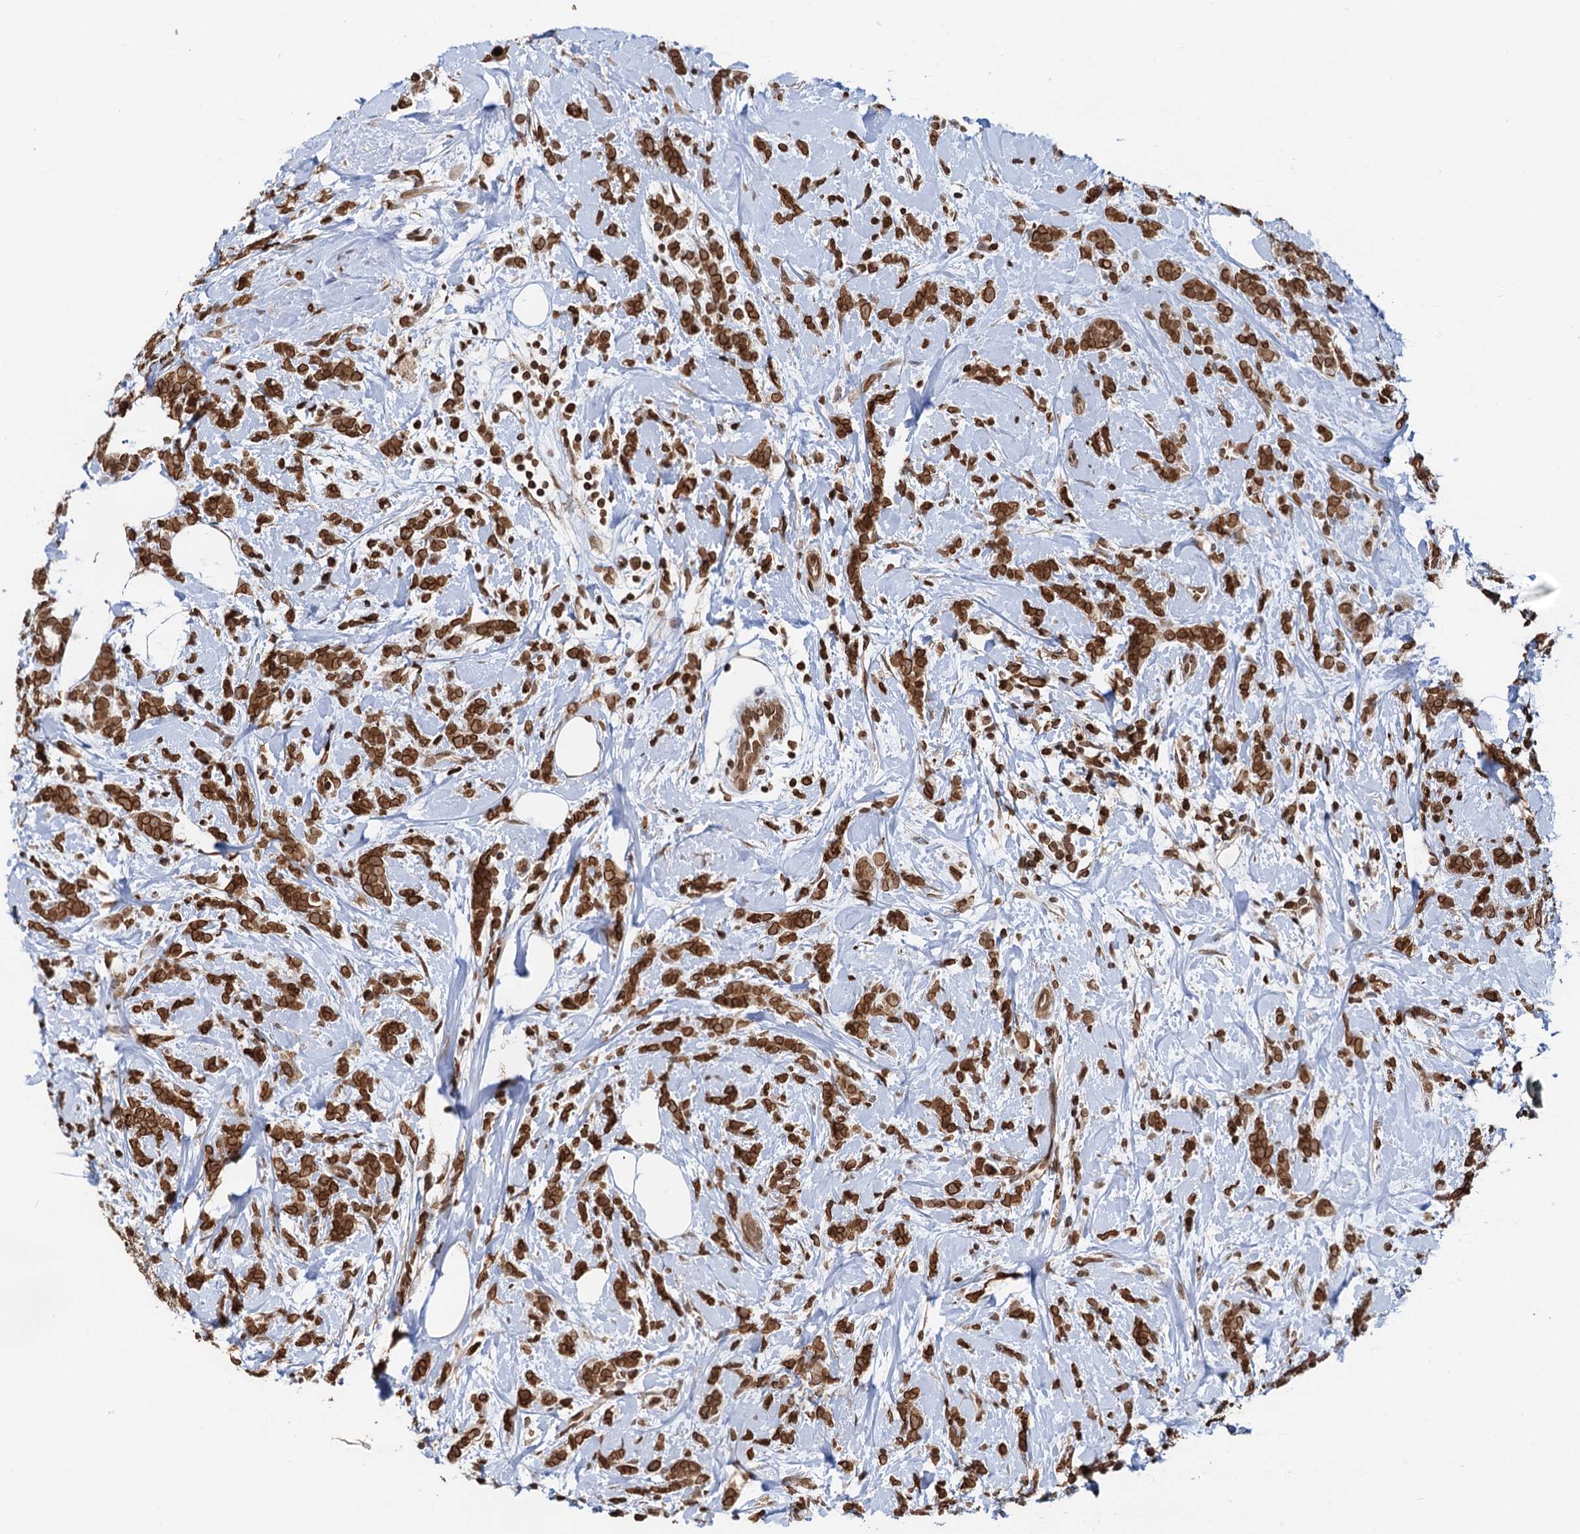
{"staining": {"intensity": "strong", "quantity": ">75%", "location": "cytoplasmic/membranous,nuclear"}, "tissue": "breast cancer", "cell_type": "Tumor cells", "image_type": "cancer", "snomed": [{"axis": "morphology", "description": "Lobular carcinoma"}, {"axis": "topography", "description": "Breast"}], "caption": "Protein expression analysis of human lobular carcinoma (breast) reveals strong cytoplasmic/membranous and nuclear expression in approximately >75% of tumor cells.", "gene": "ZC3H13", "patient": {"sex": "female", "age": 58}}